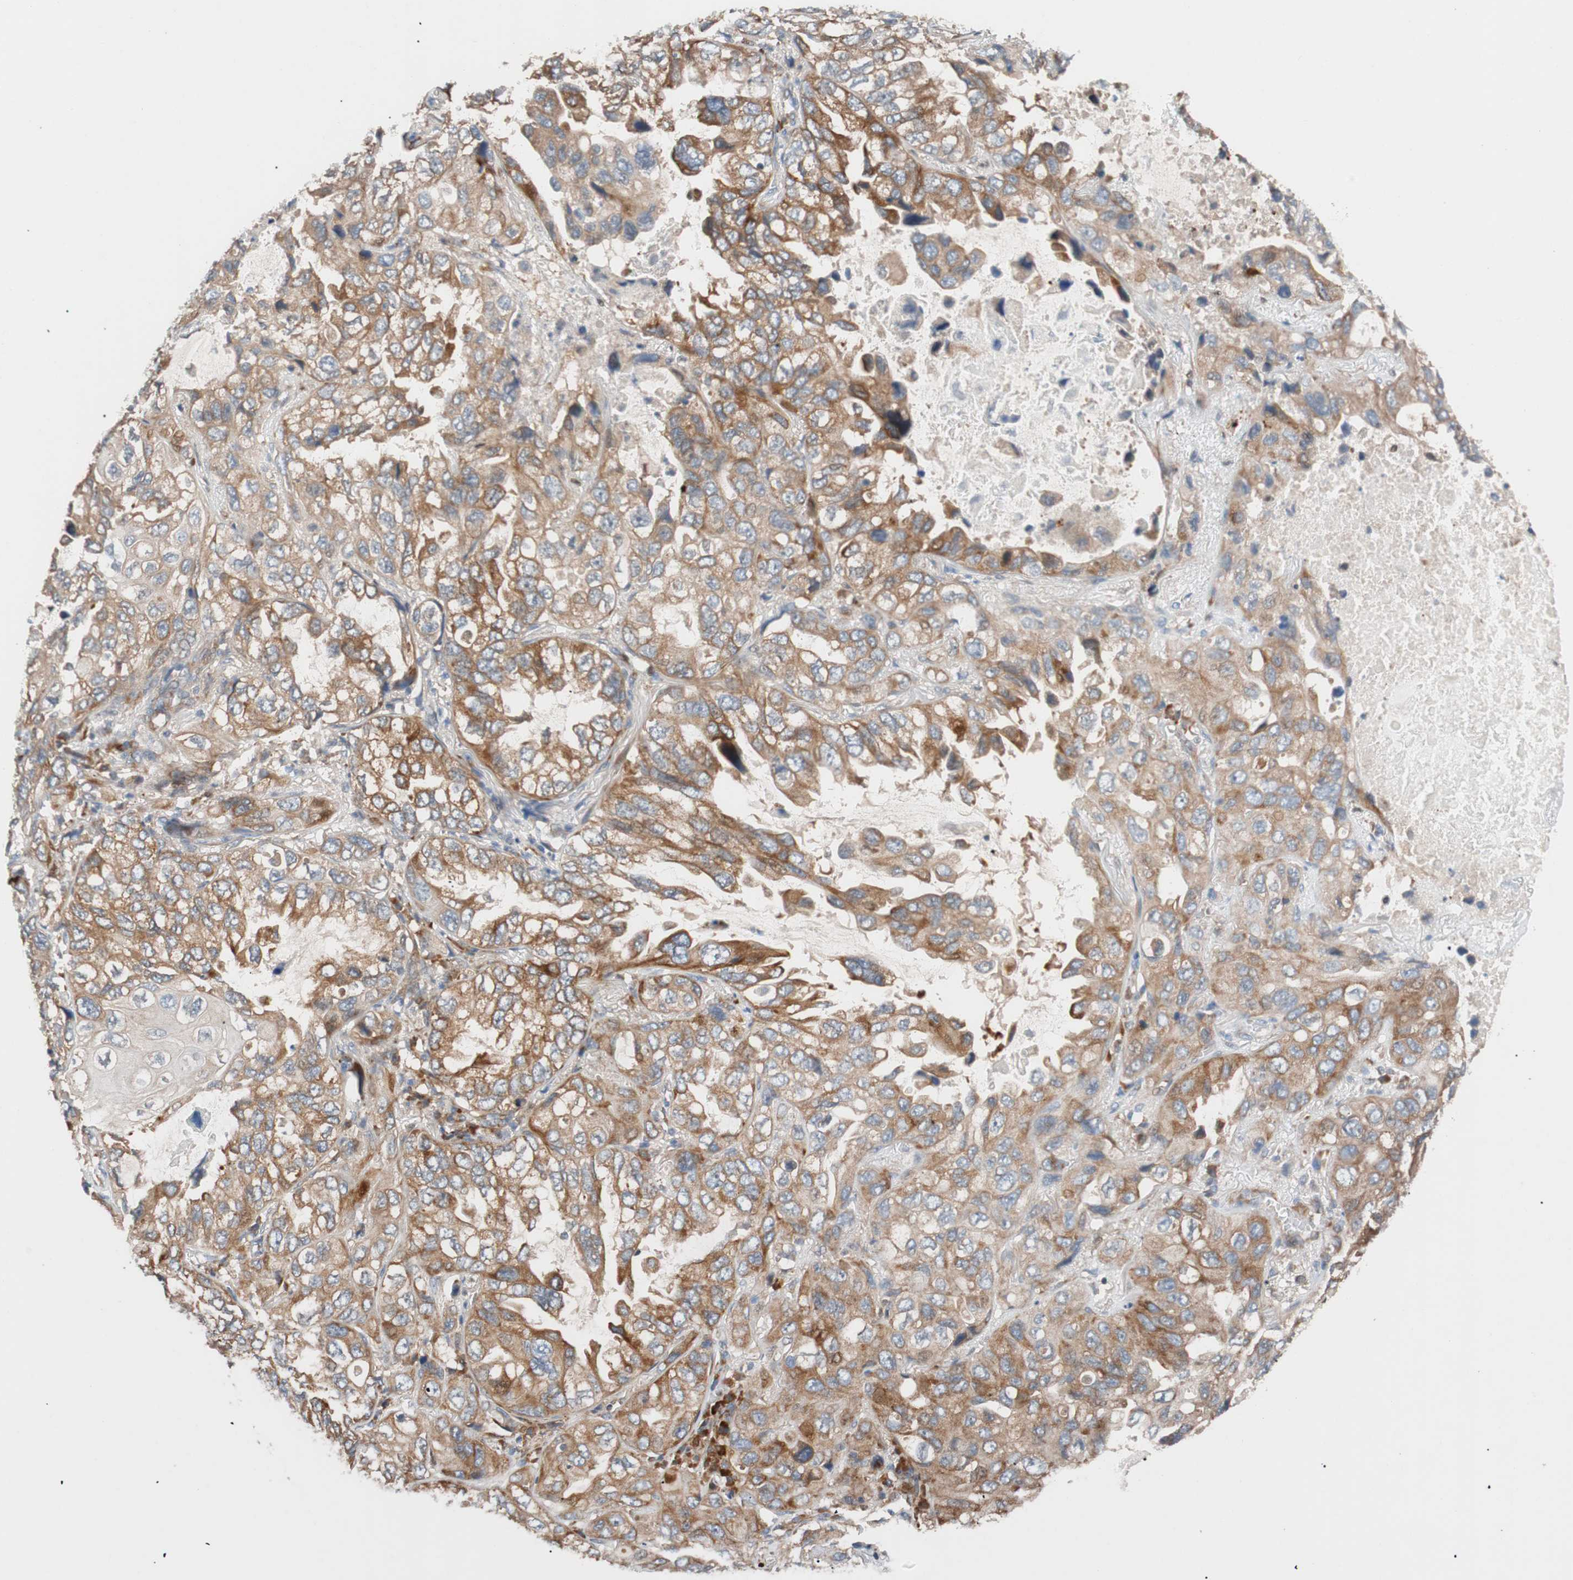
{"staining": {"intensity": "strong", "quantity": ">75%", "location": "cytoplasmic/membranous"}, "tissue": "lung cancer", "cell_type": "Tumor cells", "image_type": "cancer", "snomed": [{"axis": "morphology", "description": "Squamous cell carcinoma, NOS"}, {"axis": "topography", "description": "Lung"}], "caption": "Brown immunohistochemical staining in human lung cancer (squamous cell carcinoma) displays strong cytoplasmic/membranous expression in approximately >75% of tumor cells. (DAB = brown stain, brightfield microscopy at high magnification).", "gene": "FAAH", "patient": {"sex": "female", "age": 73}}